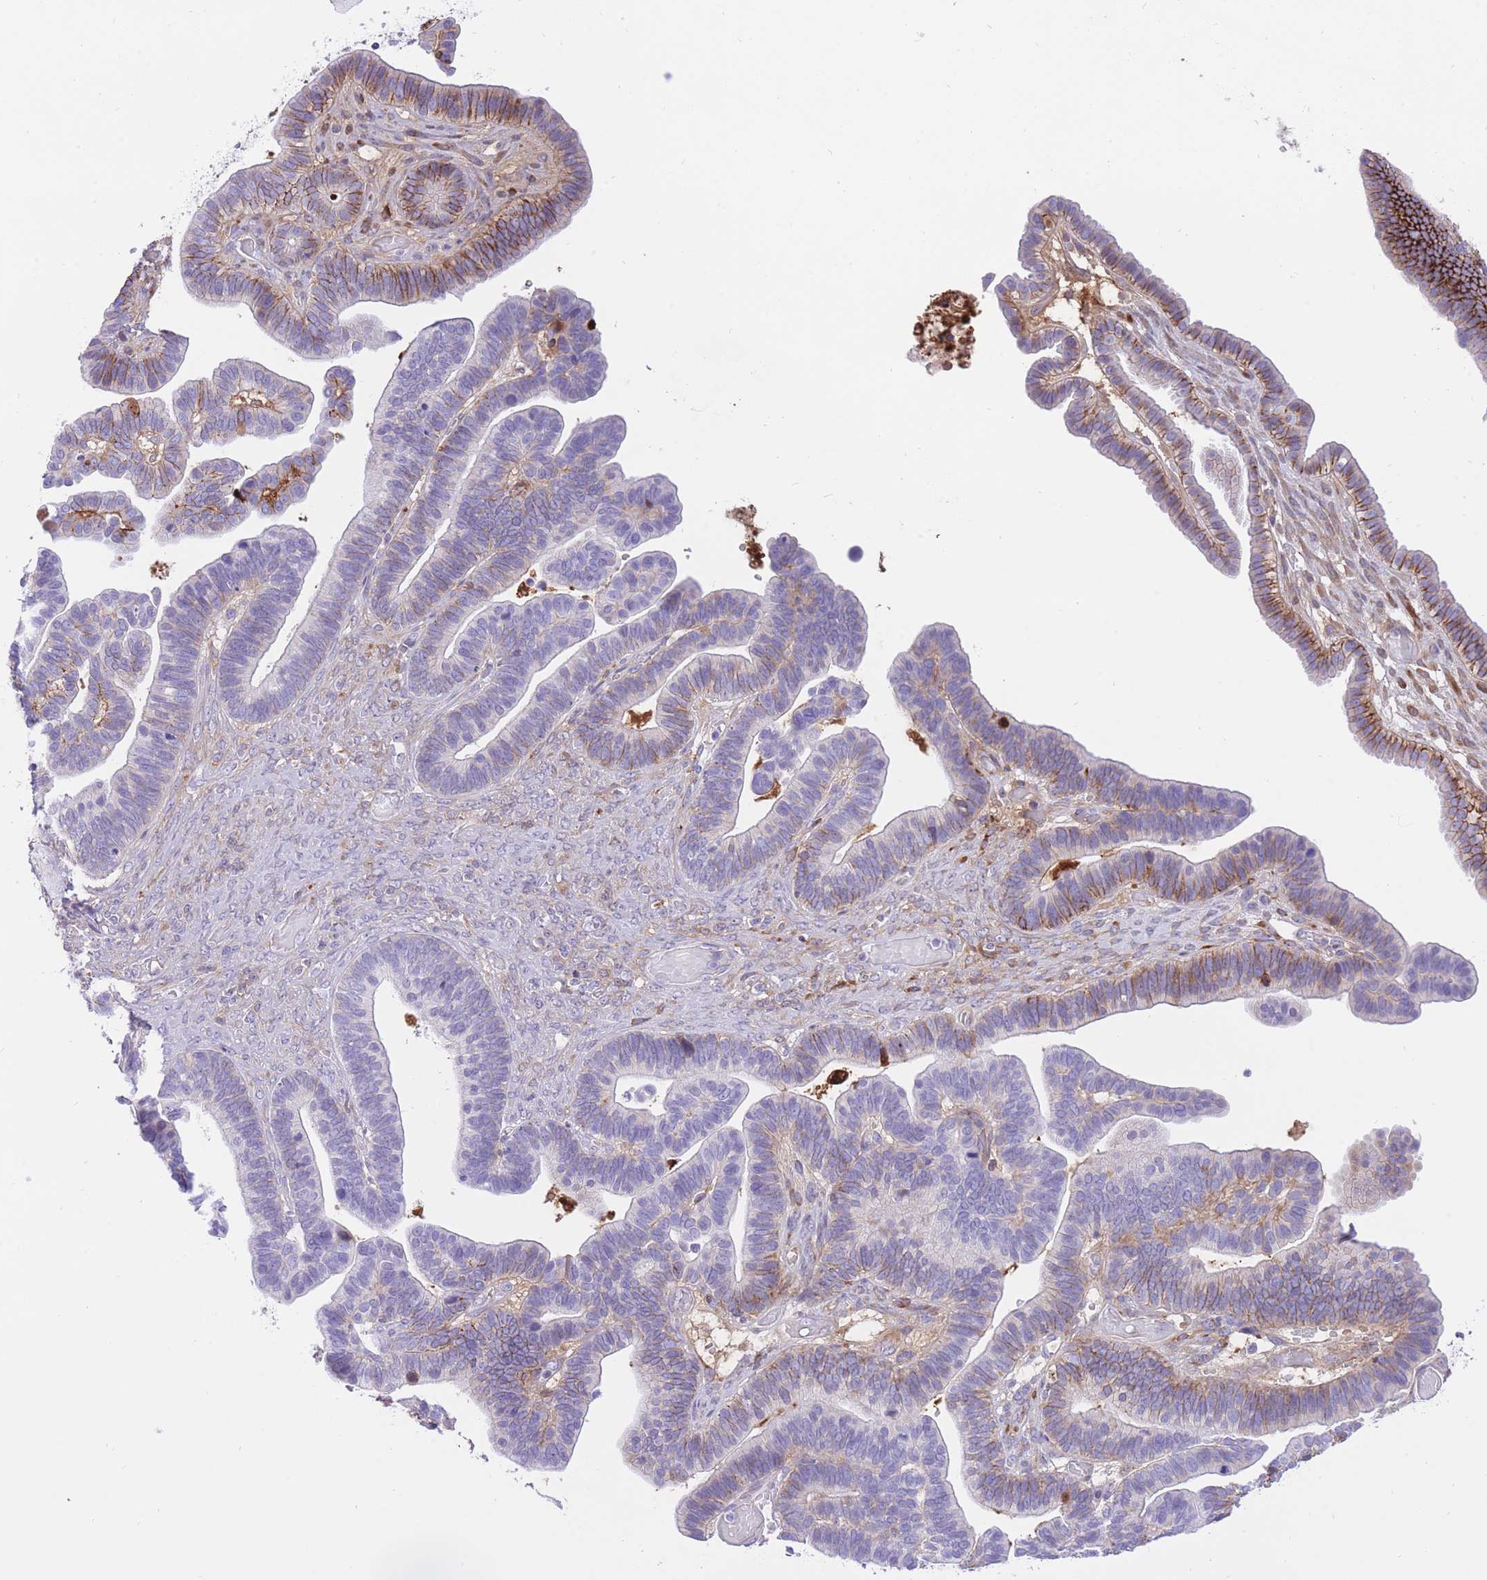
{"staining": {"intensity": "moderate", "quantity": "<25%", "location": "cytoplasmic/membranous"}, "tissue": "ovarian cancer", "cell_type": "Tumor cells", "image_type": "cancer", "snomed": [{"axis": "morphology", "description": "Cystadenocarcinoma, serous, NOS"}, {"axis": "topography", "description": "Ovary"}], "caption": "This histopathology image exhibits immunohistochemistry (IHC) staining of serous cystadenocarcinoma (ovarian), with low moderate cytoplasmic/membranous staining in approximately <25% of tumor cells.", "gene": "HRG", "patient": {"sex": "female", "age": 56}}